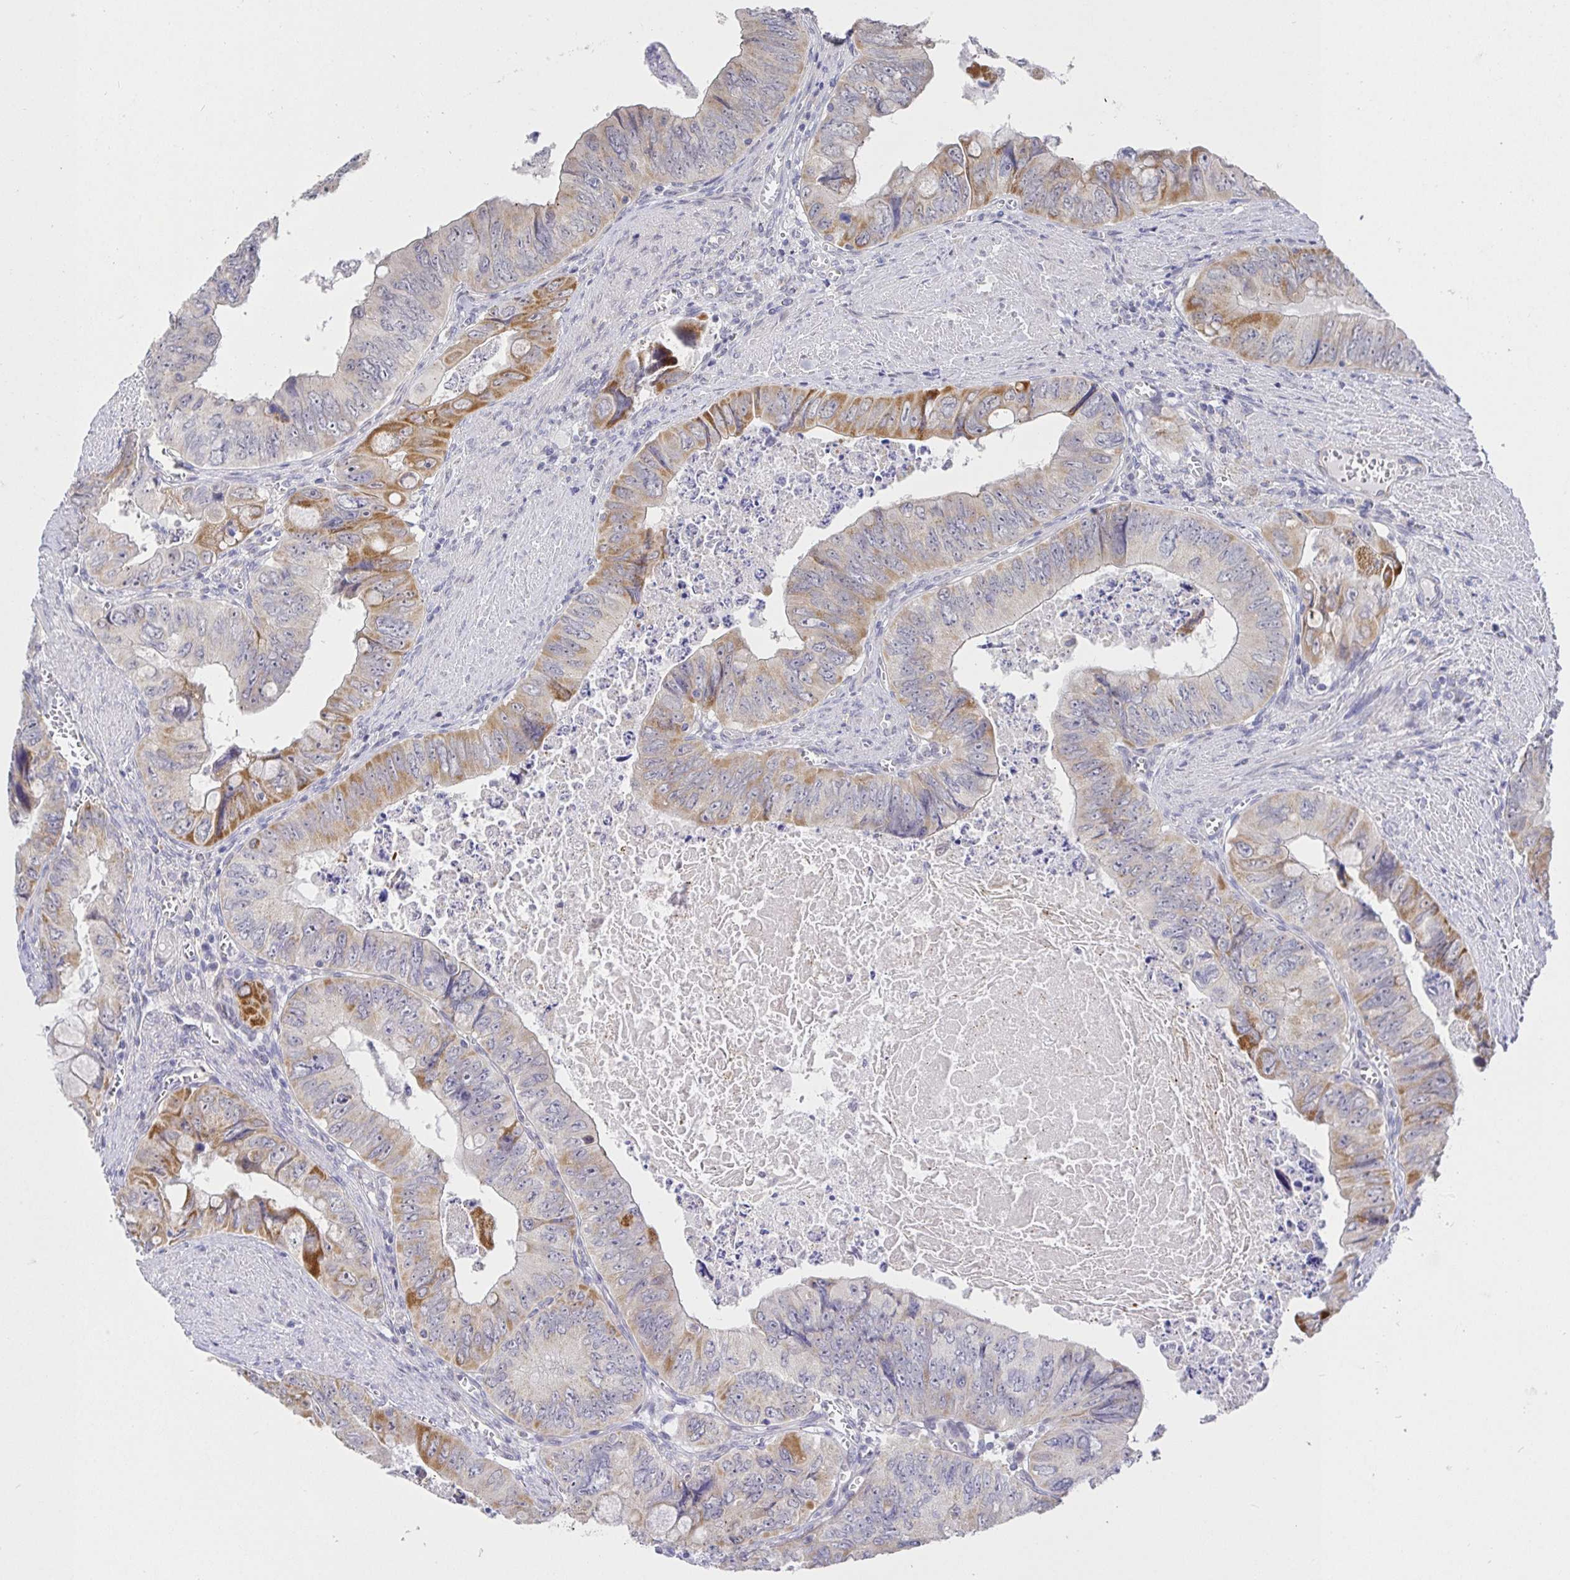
{"staining": {"intensity": "moderate", "quantity": "25%-75%", "location": "cytoplasmic/membranous"}, "tissue": "colorectal cancer", "cell_type": "Tumor cells", "image_type": "cancer", "snomed": [{"axis": "morphology", "description": "Adenocarcinoma, NOS"}, {"axis": "topography", "description": "Colon"}], "caption": "Colorectal cancer stained for a protein (brown) reveals moderate cytoplasmic/membranous positive positivity in about 25%-75% of tumor cells.", "gene": "CIT", "patient": {"sex": "female", "age": 84}}